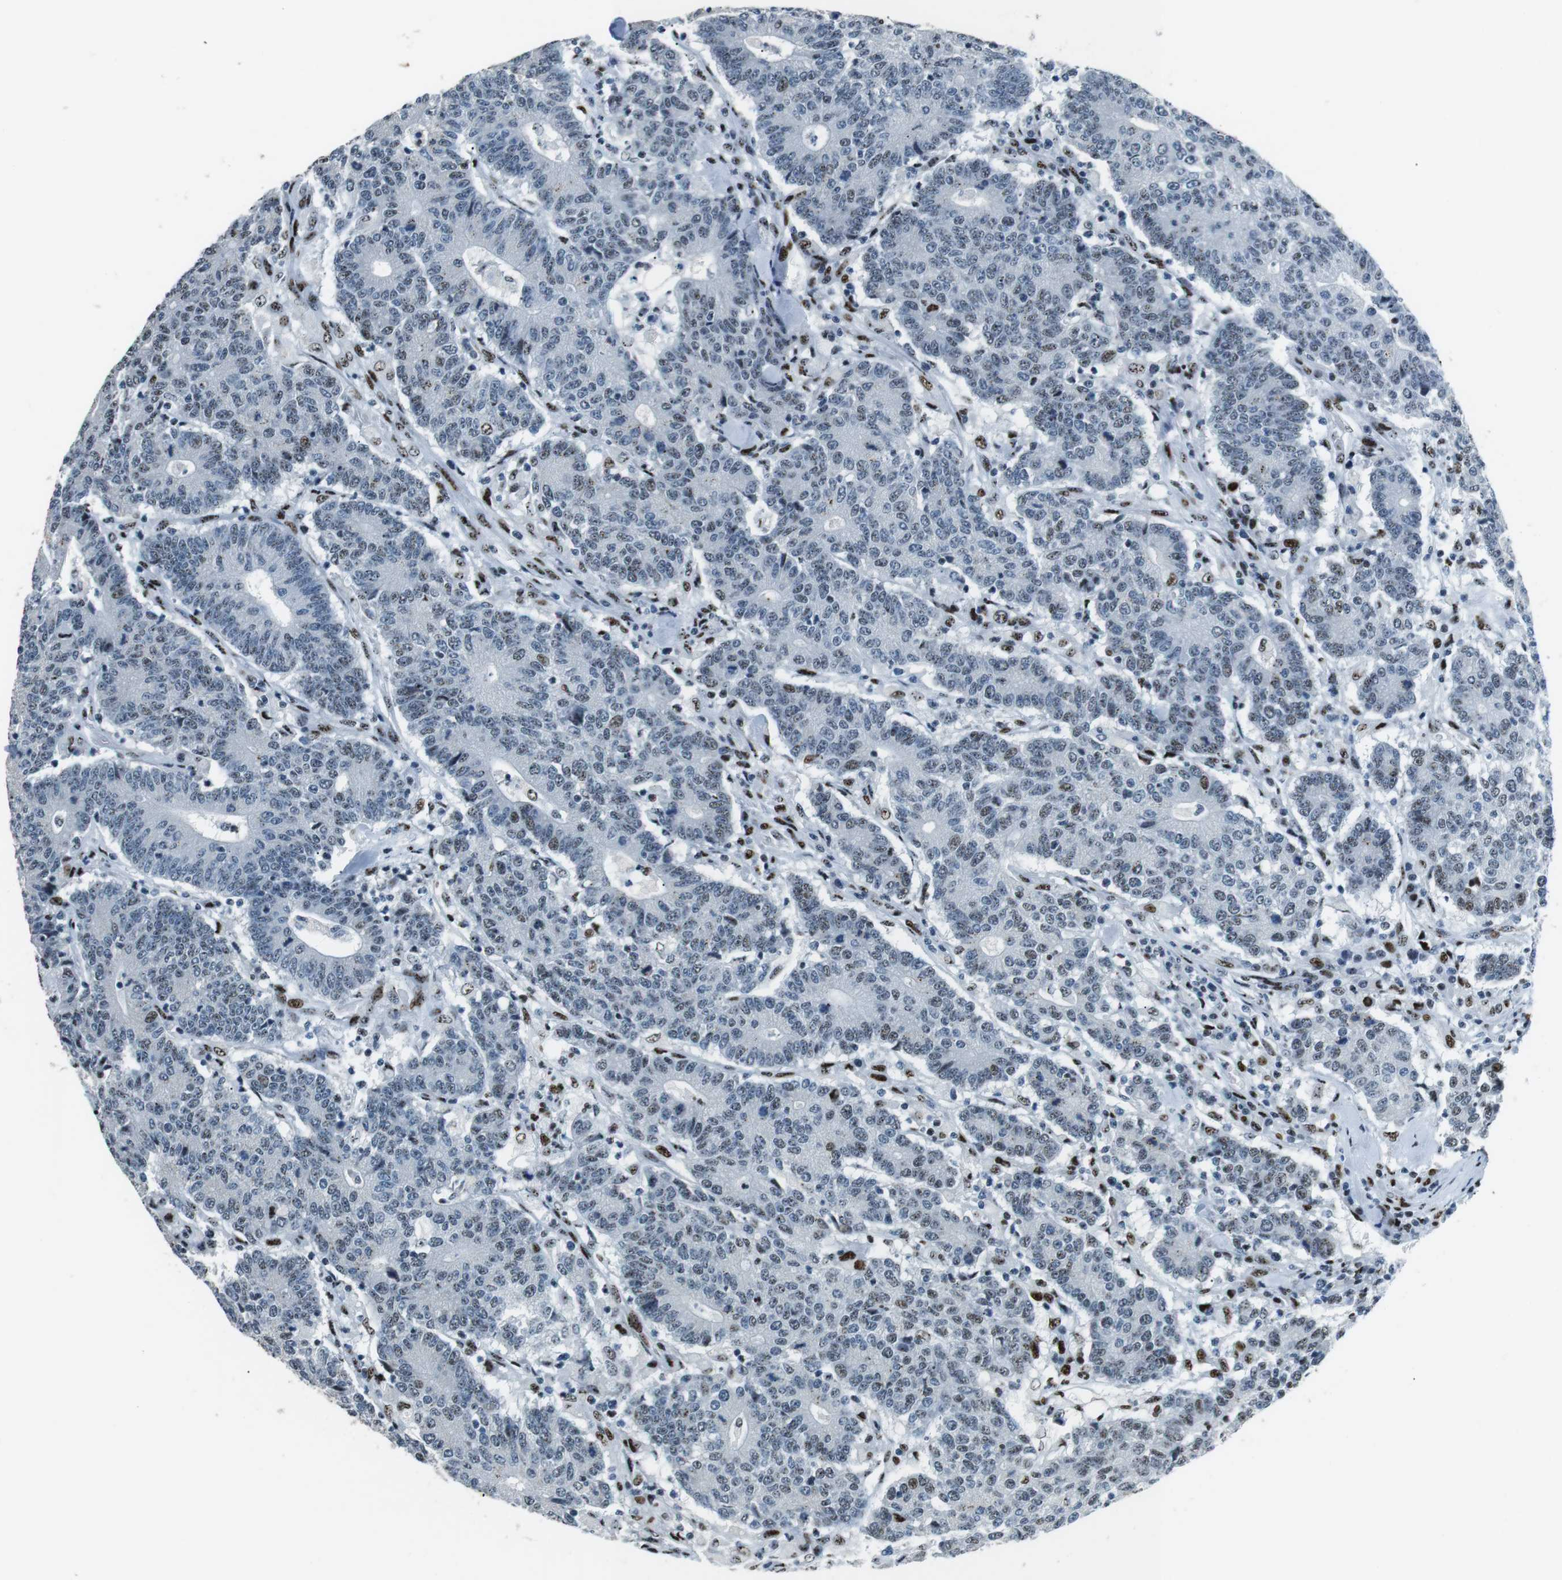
{"staining": {"intensity": "moderate", "quantity": "<25%", "location": "nuclear"}, "tissue": "colorectal cancer", "cell_type": "Tumor cells", "image_type": "cancer", "snomed": [{"axis": "morphology", "description": "Normal tissue, NOS"}, {"axis": "morphology", "description": "Adenocarcinoma, NOS"}, {"axis": "topography", "description": "Colon"}], "caption": "Human adenocarcinoma (colorectal) stained for a protein (brown) reveals moderate nuclear positive positivity in approximately <25% of tumor cells.", "gene": "PML", "patient": {"sex": "female", "age": 75}}